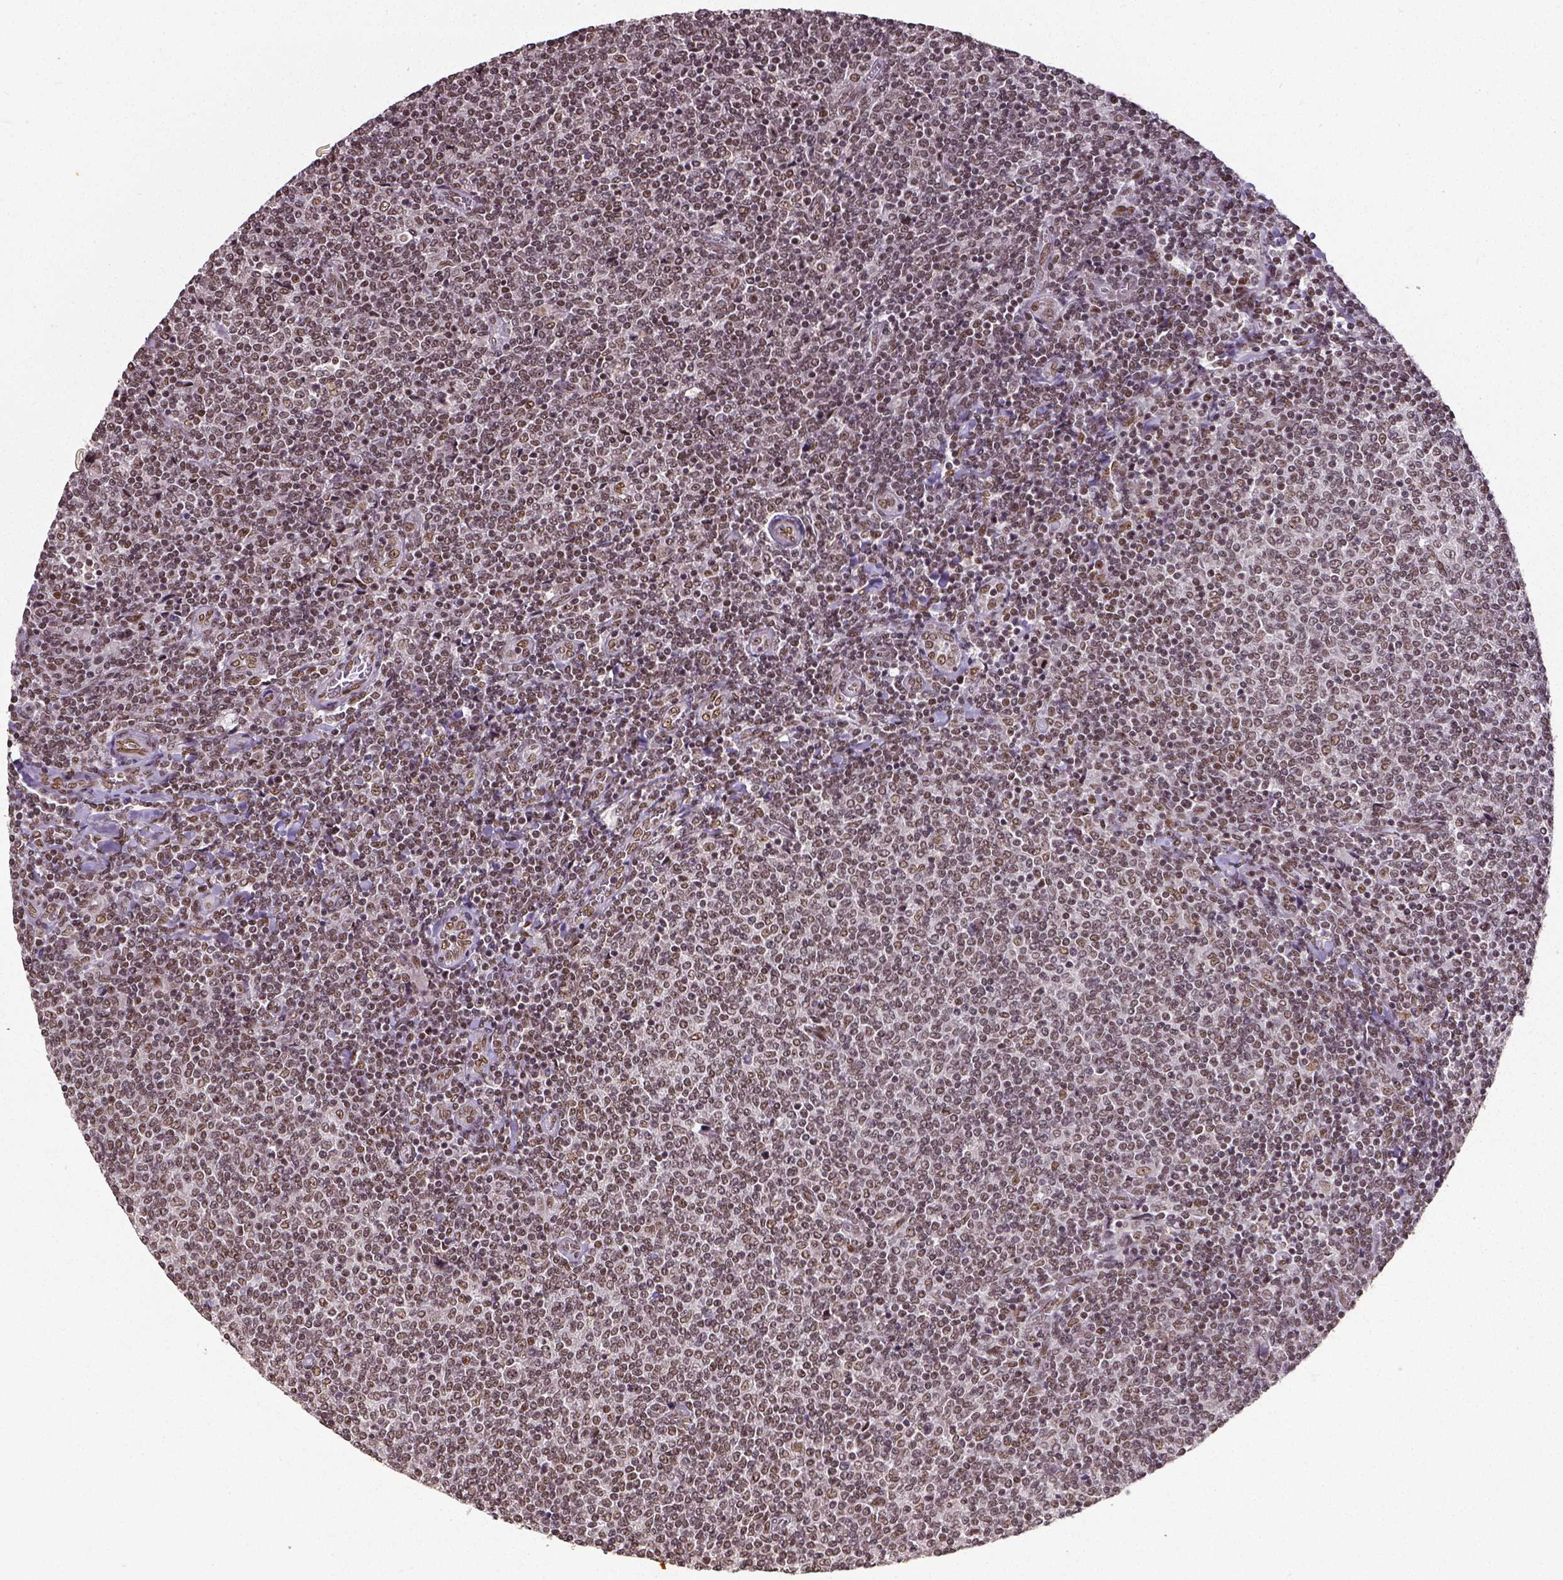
{"staining": {"intensity": "moderate", "quantity": ">75%", "location": "nuclear"}, "tissue": "lymphoma", "cell_type": "Tumor cells", "image_type": "cancer", "snomed": [{"axis": "morphology", "description": "Malignant lymphoma, non-Hodgkin's type, Low grade"}, {"axis": "topography", "description": "Lymph node"}], "caption": "This is a micrograph of IHC staining of lymphoma, which shows moderate staining in the nuclear of tumor cells.", "gene": "ATRX", "patient": {"sex": "male", "age": 52}}